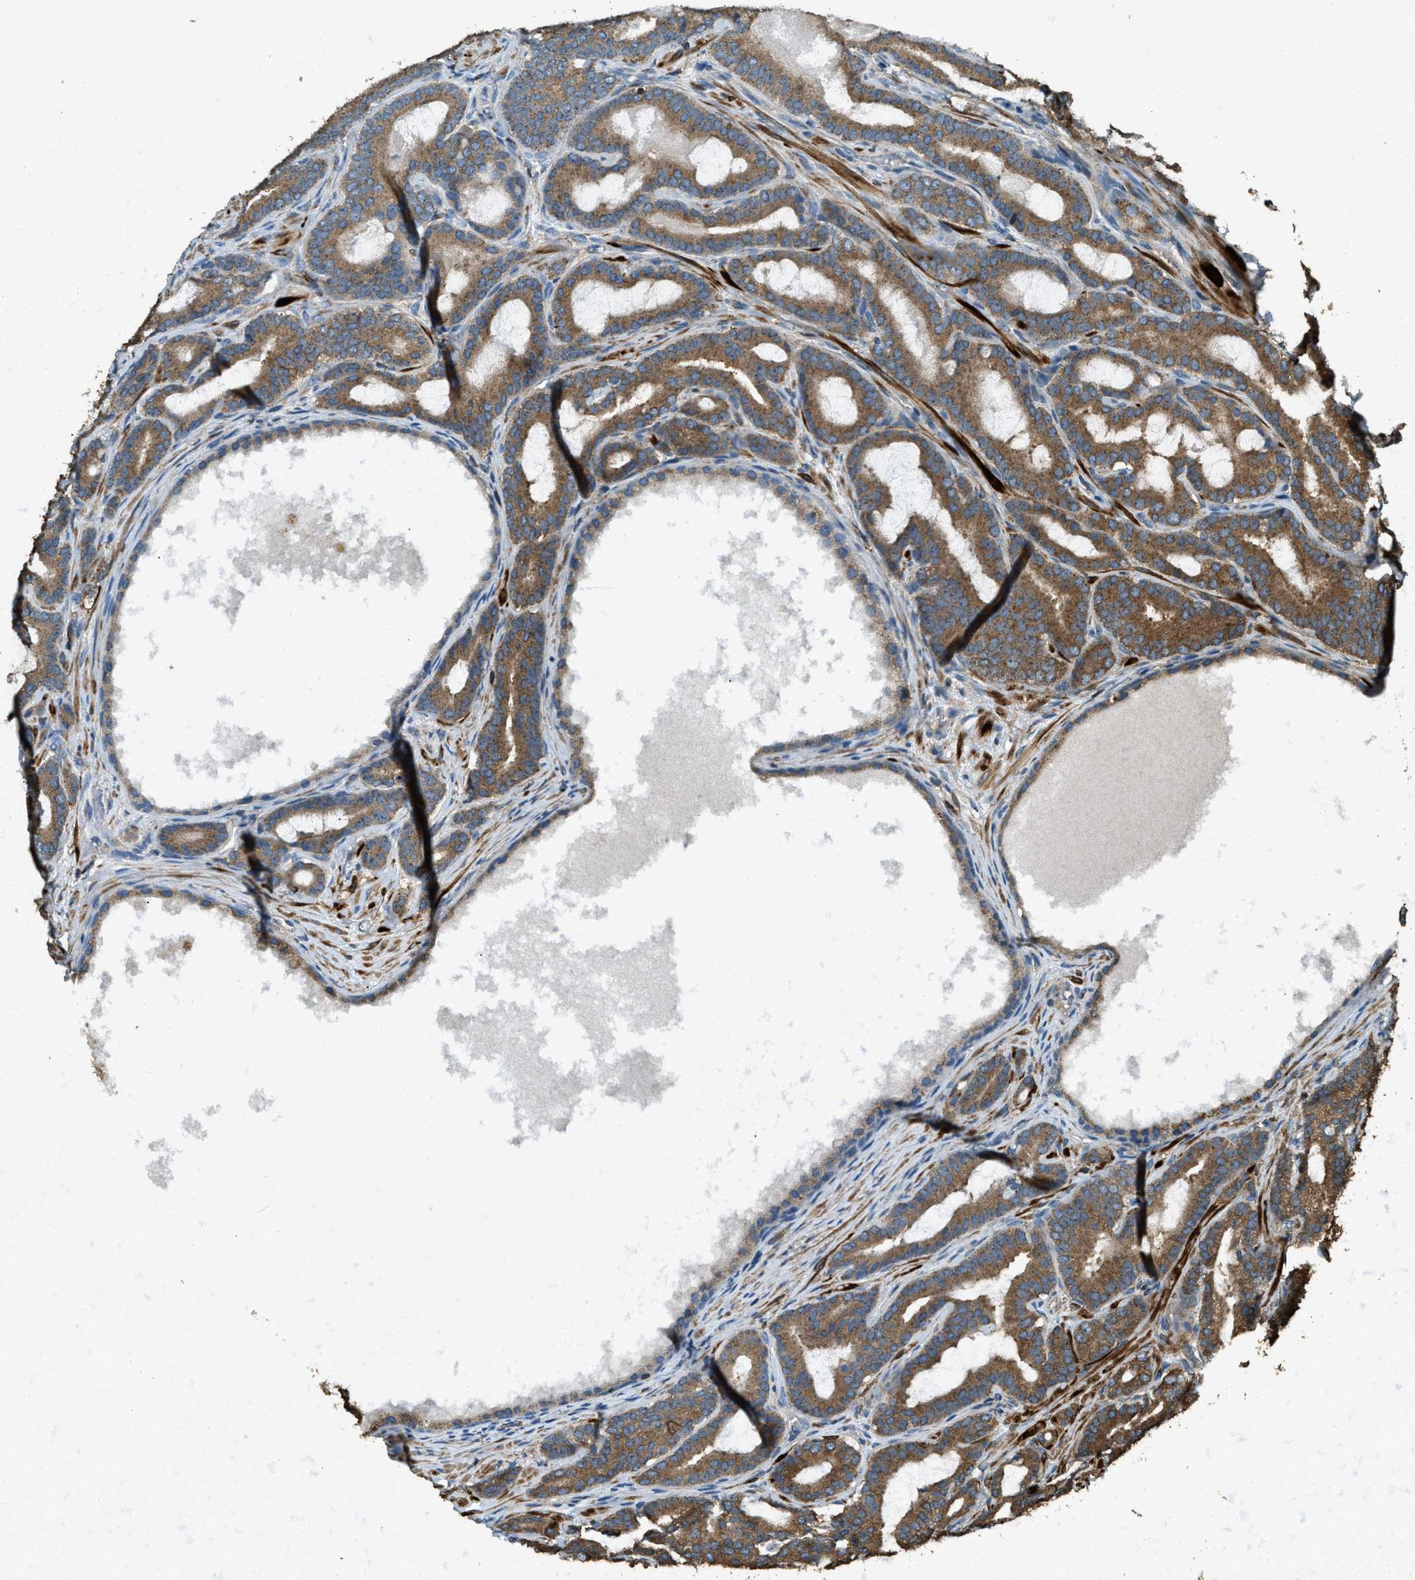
{"staining": {"intensity": "moderate", "quantity": ">75%", "location": "cytoplasmic/membranous"}, "tissue": "prostate cancer", "cell_type": "Tumor cells", "image_type": "cancer", "snomed": [{"axis": "morphology", "description": "Adenocarcinoma, High grade"}, {"axis": "topography", "description": "Prostate"}], "caption": "High-magnification brightfield microscopy of prostate cancer (adenocarcinoma (high-grade)) stained with DAB (brown) and counterstained with hematoxylin (blue). tumor cells exhibit moderate cytoplasmic/membranous positivity is present in about>75% of cells.", "gene": "ERGIC1", "patient": {"sex": "male", "age": 60}}